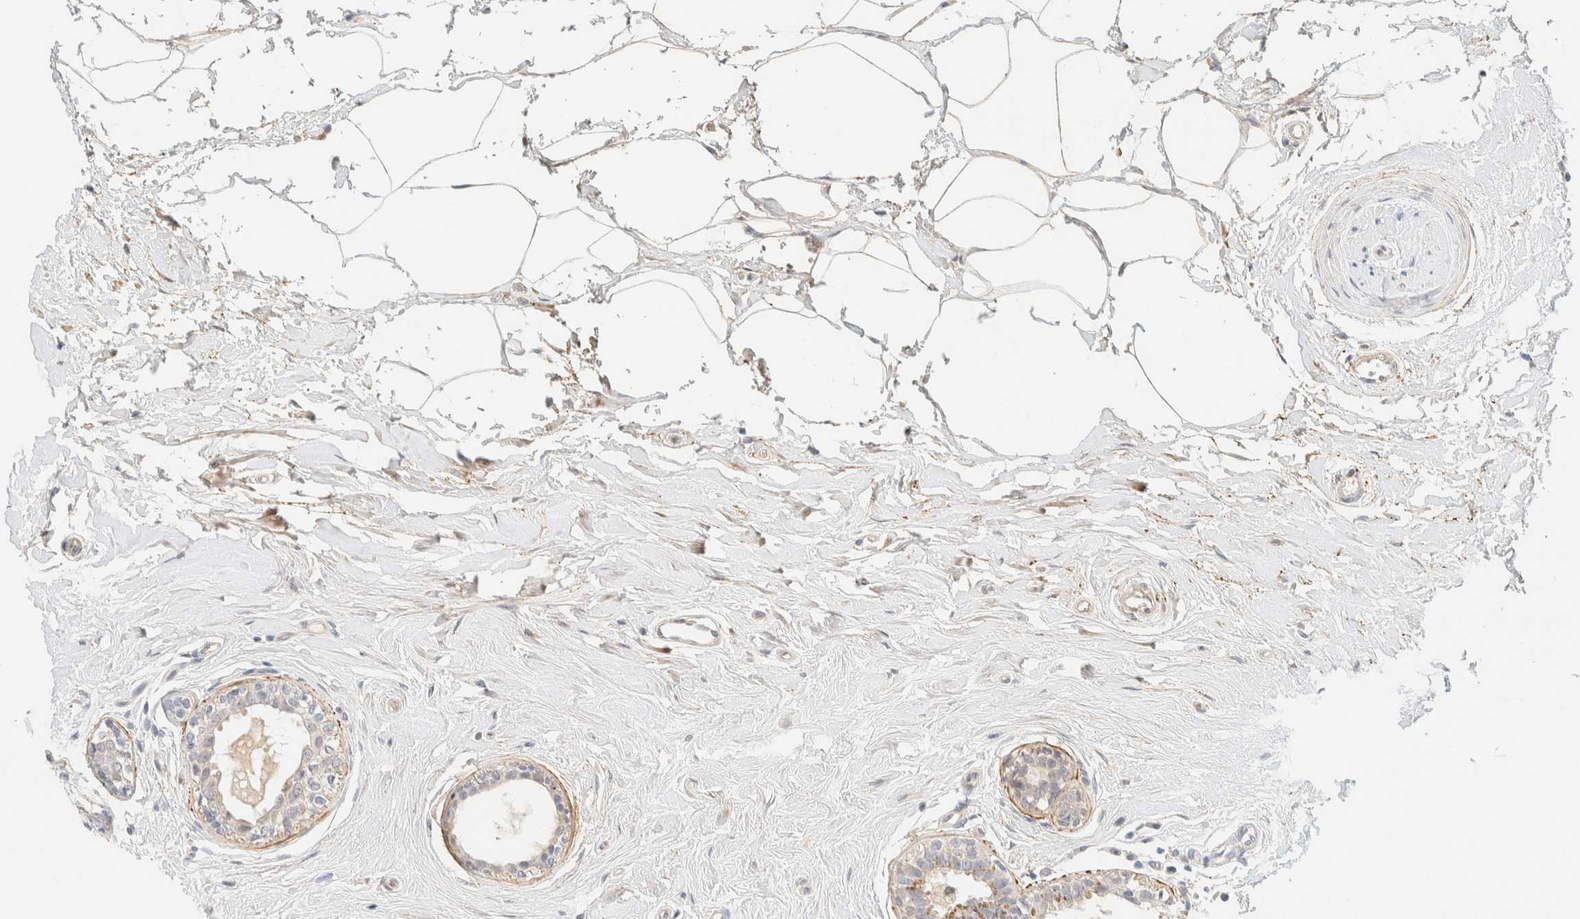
{"staining": {"intensity": "negative", "quantity": "none", "location": "none"}, "tissue": "breast cancer", "cell_type": "Tumor cells", "image_type": "cancer", "snomed": [{"axis": "morphology", "description": "Duct carcinoma"}, {"axis": "topography", "description": "Breast"}], "caption": "This is an immunohistochemistry photomicrograph of breast cancer. There is no staining in tumor cells.", "gene": "TNK1", "patient": {"sex": "female", "age": 55}}